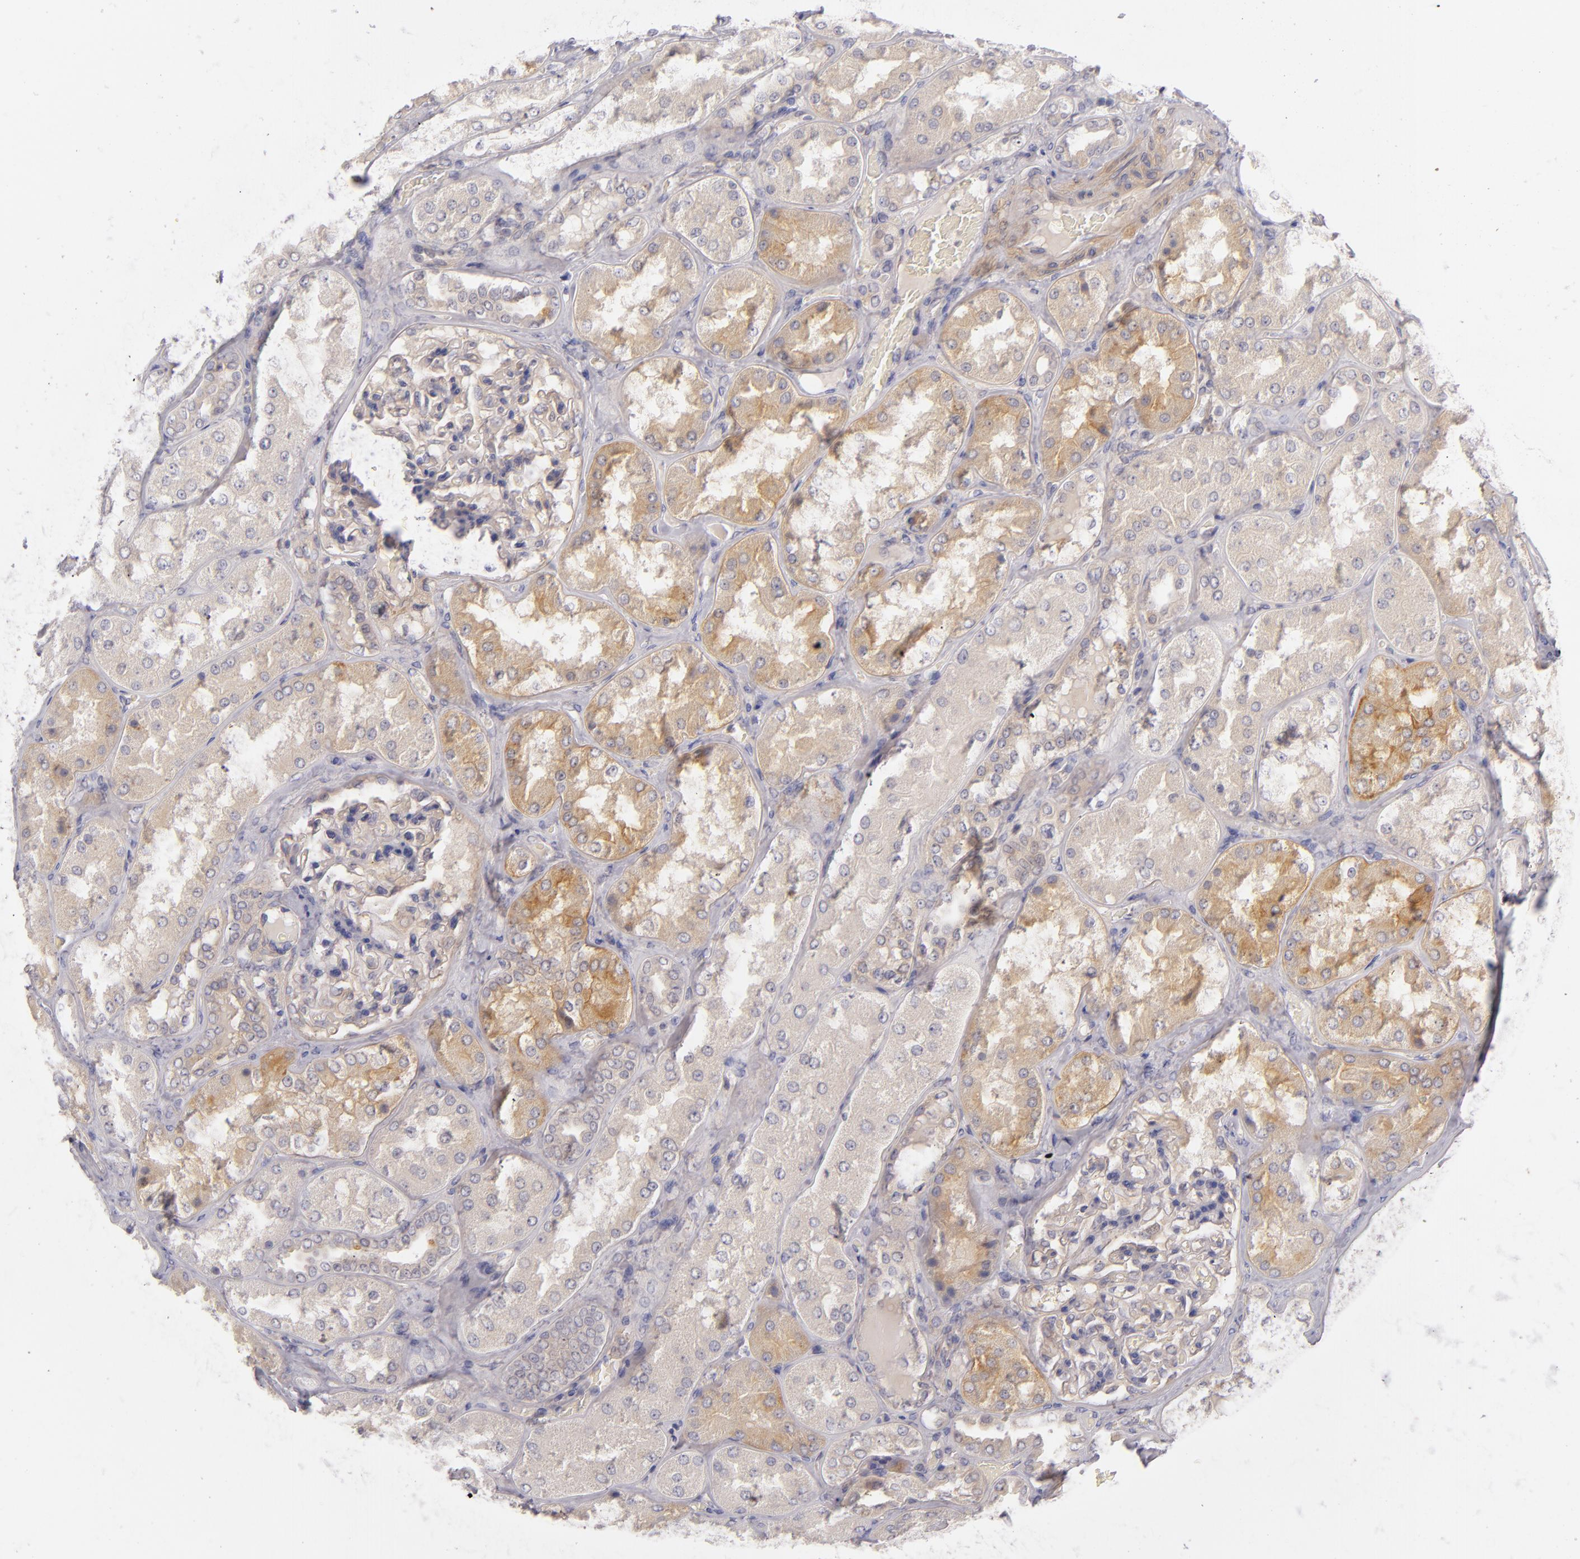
{"staining": {"intensity": "negative", "quantity": "none", "location": "none"}, "tissue": "kidney", "cell_type": "Cells in glomeruli", "image_type": "normal", "snomed": [{"axis": "morphology", "description": "Normal tissue, NOS"}, {"axis": "topography", "description": "Kidney"}], "caption": "The histopathology image reveals no staining of cells in glomeruli in unremarkable kidney. Brightfield microscopy of immunohistochemistry (IHC) stained with DAB (brown) and hematoxylin (blue), captured at high magnification.", "gene": "CD83", "patient": {"sex": "female", "age": 56}}